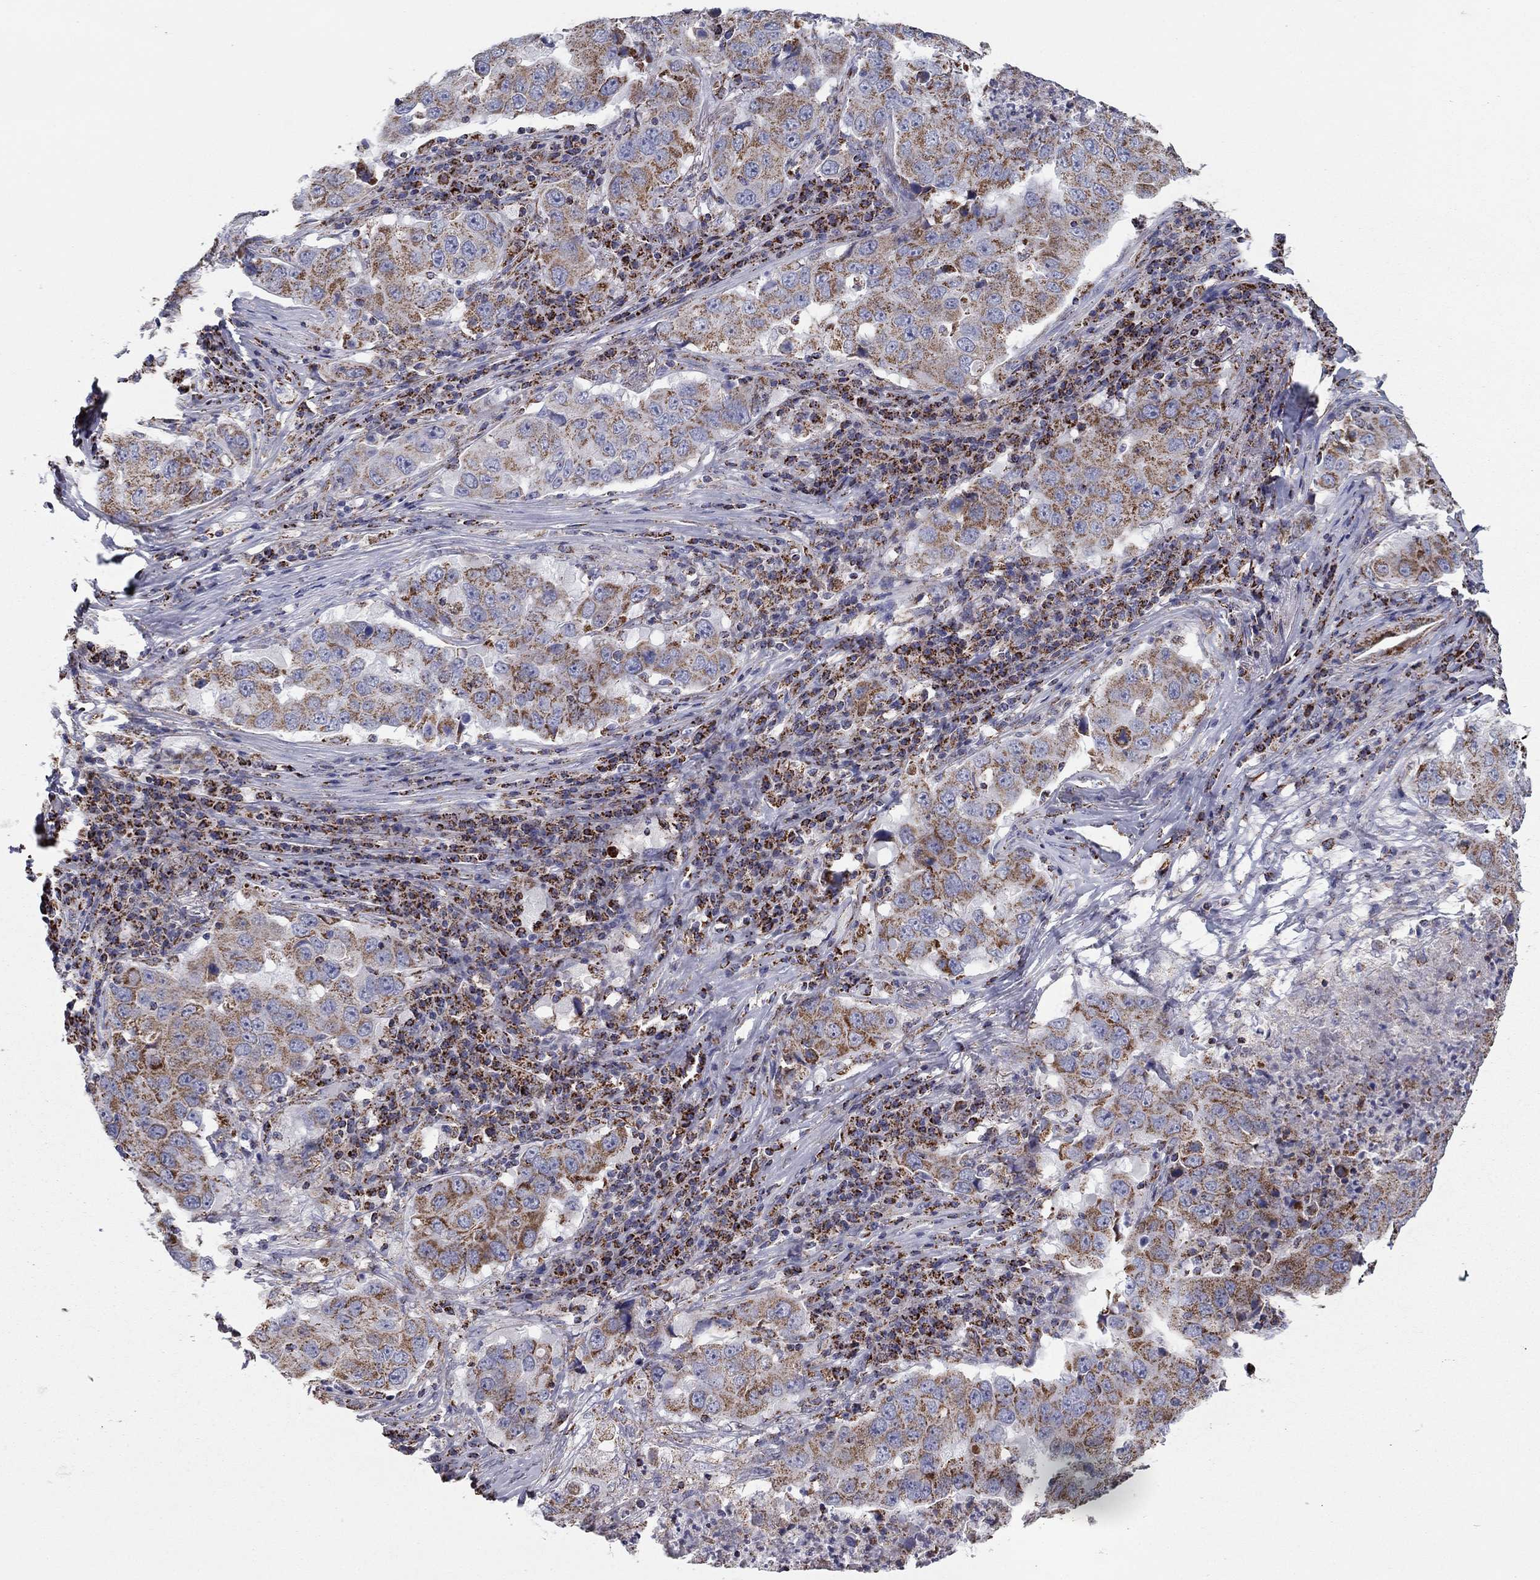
{"staining": {"intensity": "moderate", "quantity": ">75%", "location": "cytoplasmic/membranous"}, "tissue": "lung cancer", "cell_type": "Tumor cells", "image_type": "cancer", "snomed": [{"axis": "morphology", "description": "Adenocarcinoma, NOS"}, {"axis": "topography", "description": "Lung"}], "caption": "Immunohistochemical staining of lung cancer (adenocarcinoma) demonstrates medium levels of moderate cytoplasmic/membranous staining in about >75% of tumor cells.", "gene": "NDUFV1", "patient": {"sex": "male", "age": 73}}